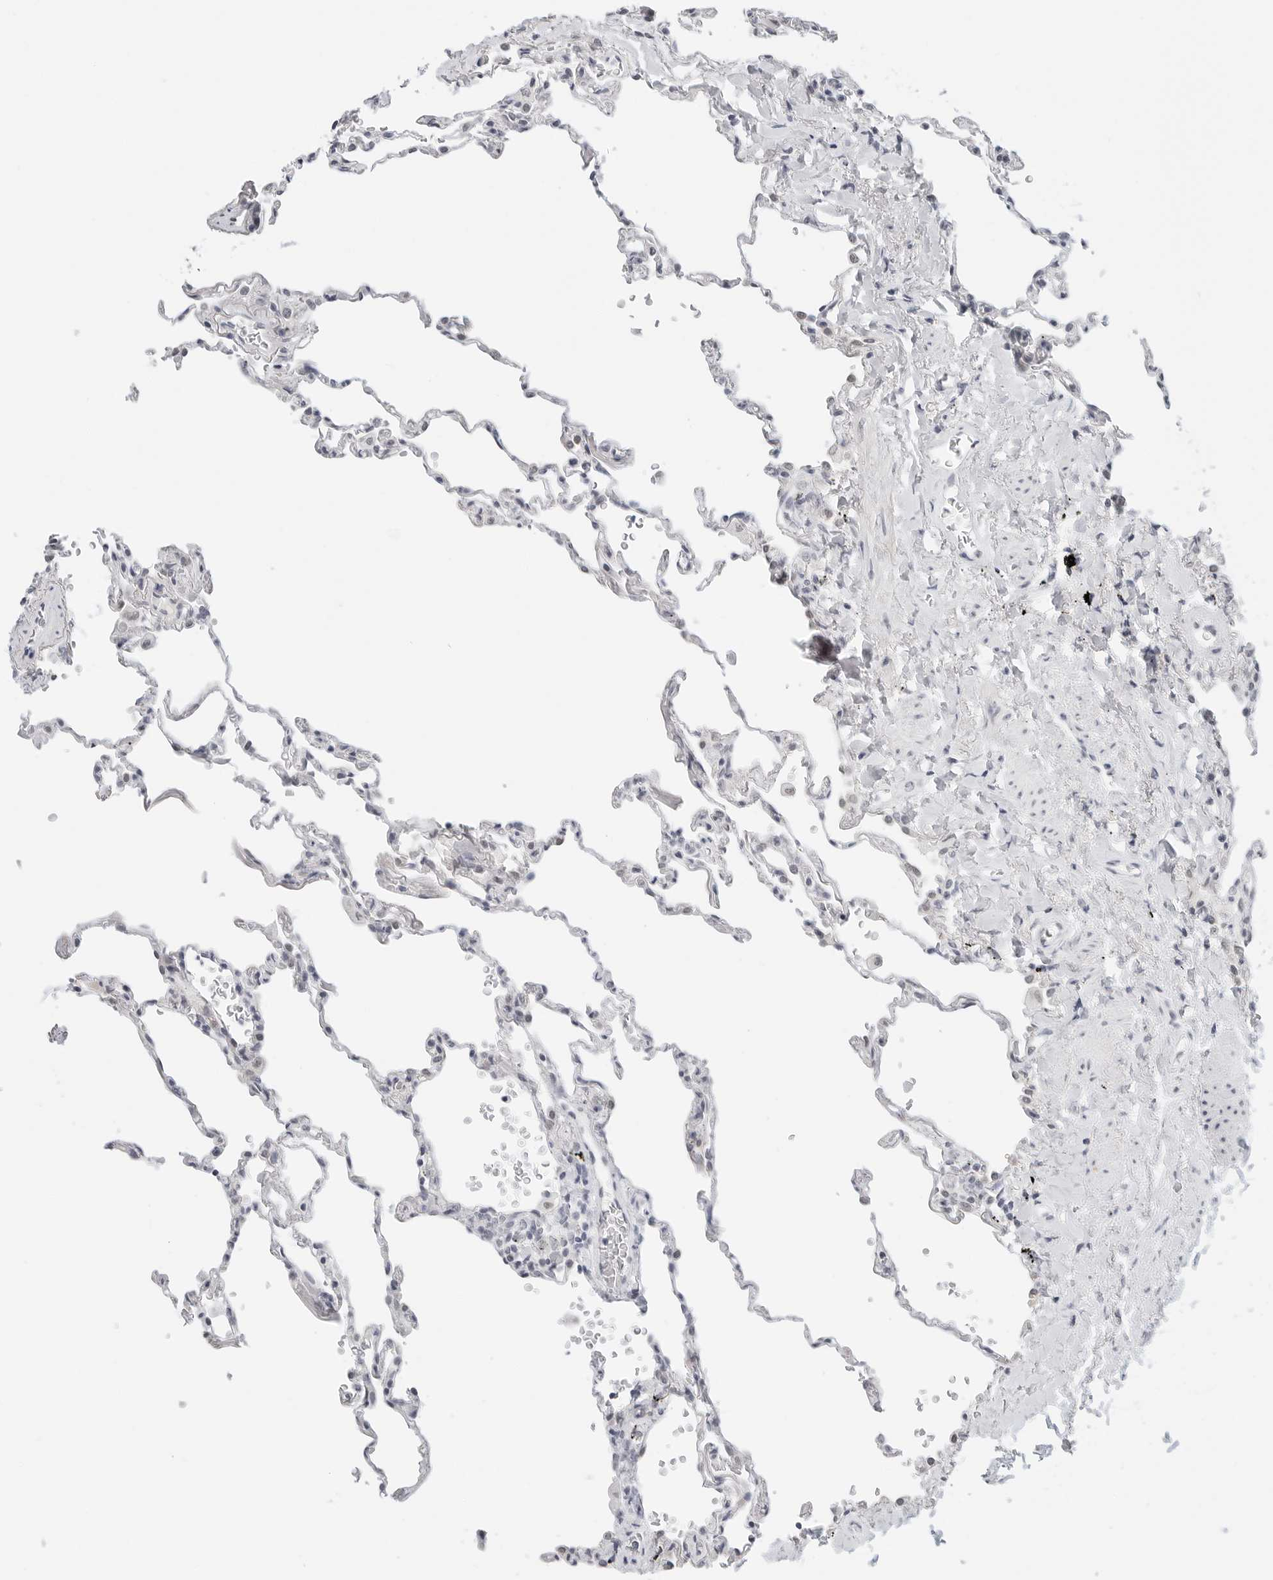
{"staining": {"intensity": "negative", "quantity": "none", "location": "none"}, "tissue": "lung", "cell_type": "Alveolar cells", "image_type": "normal", "snomed": [{"axis": "morphology", "description": "Normal tissue, NOS"}, {"axis": "topography", "description": "Lung"}], "caption": "Immunohistochemistry (IHC) of normal lung displays no positivity in alveolar cells.", "gene": "TSEN2", "patient": {"sex": "male", "age": 59}}